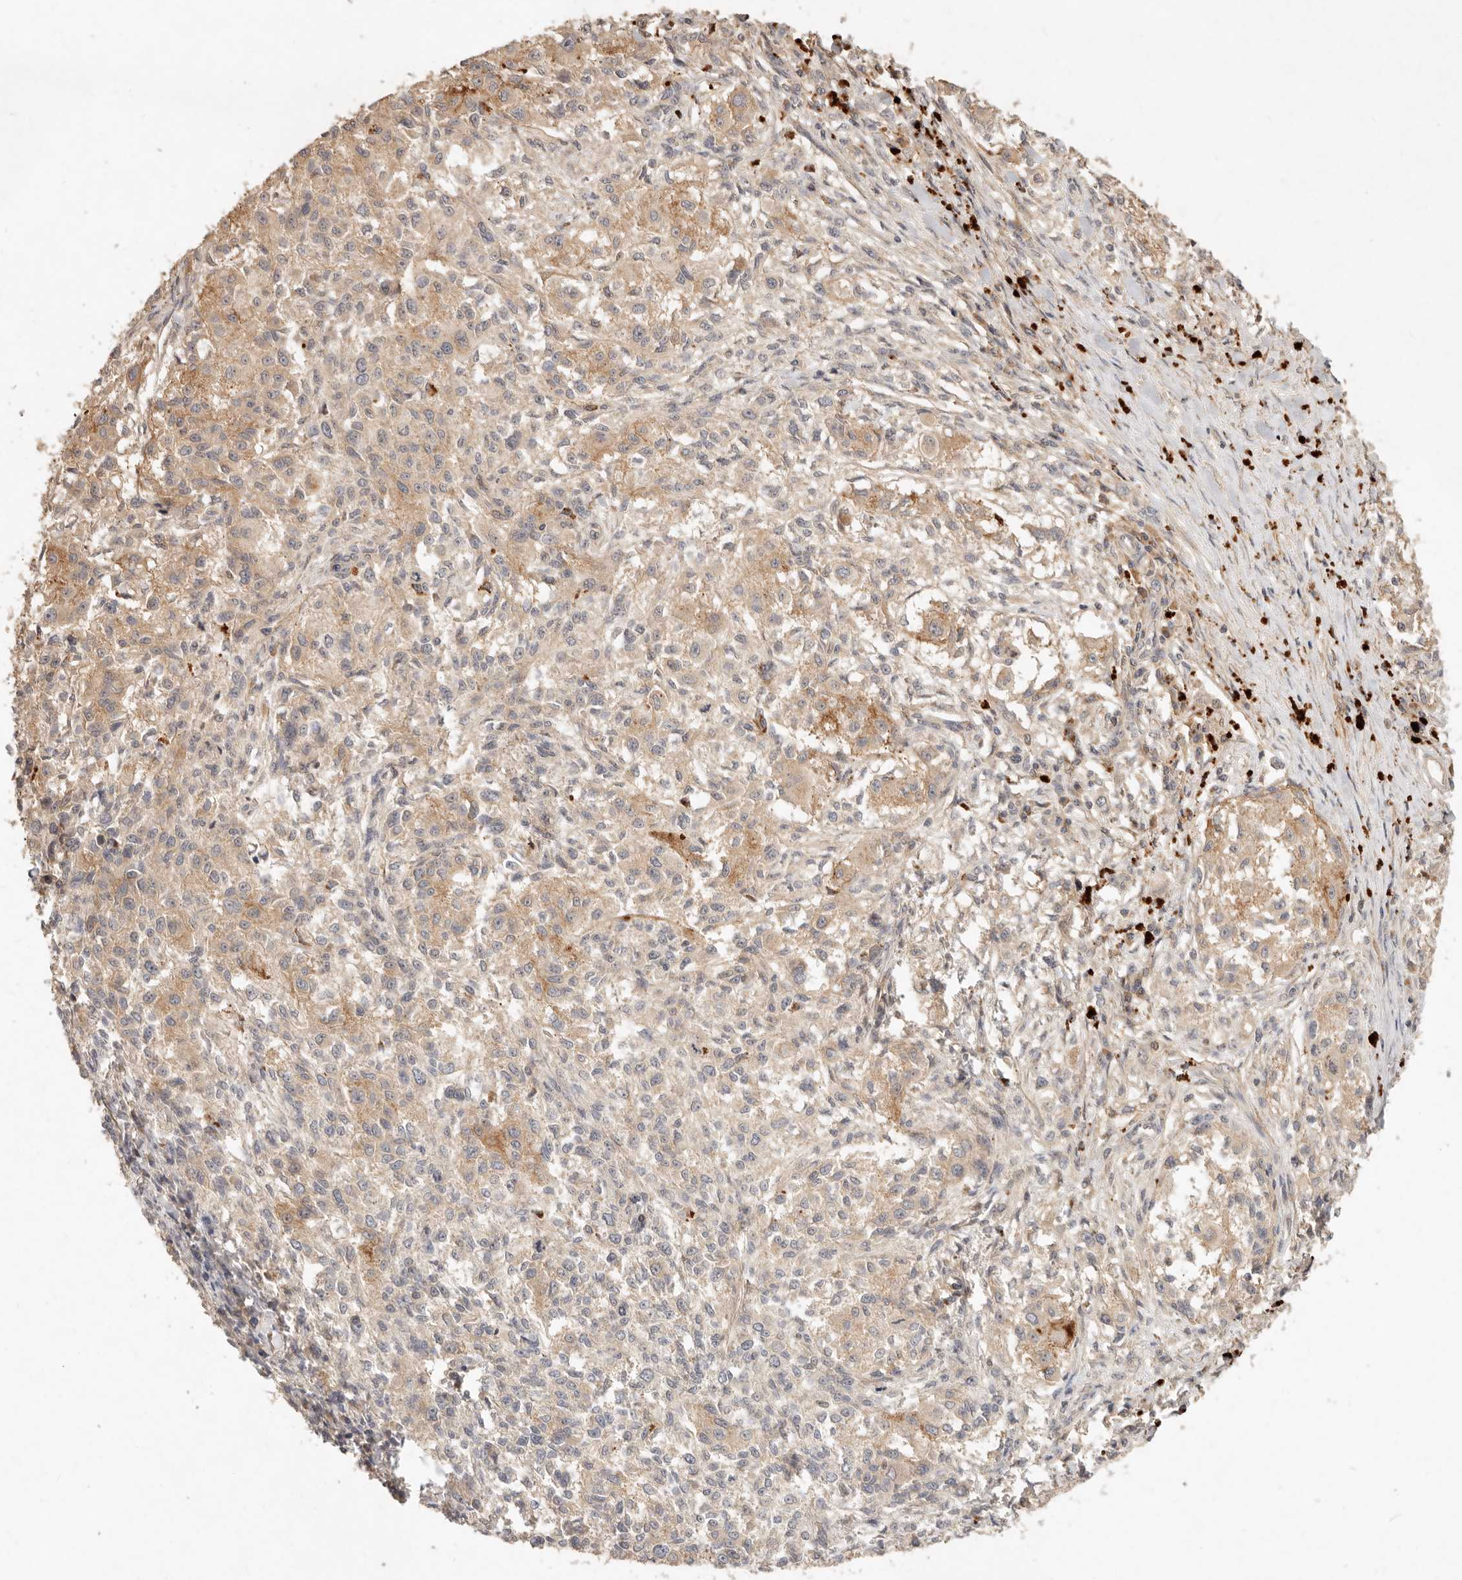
{"staining": {"intensity": "moderate", "quantity": ">75%", "location": "cytoplasmic/membranous"}, "tissue": "melanoma", "cell_type": "Tumor cells", "image_type": "cancer", "snomed": [{"axis": "morphology", "description": "Necrosis, NOS"}, {"axis": "morphology", "description": "Malignant melanoma, NOS"}, {"axis": "topography", "description": "Skin"}], "caption": "A brown stain highlights moderate cytoplasmic/membranous positivity of a protein in malignant melanoma tumor cells.", "gene": "FREM2", "patient": {"sex": "female", "age": 87}}